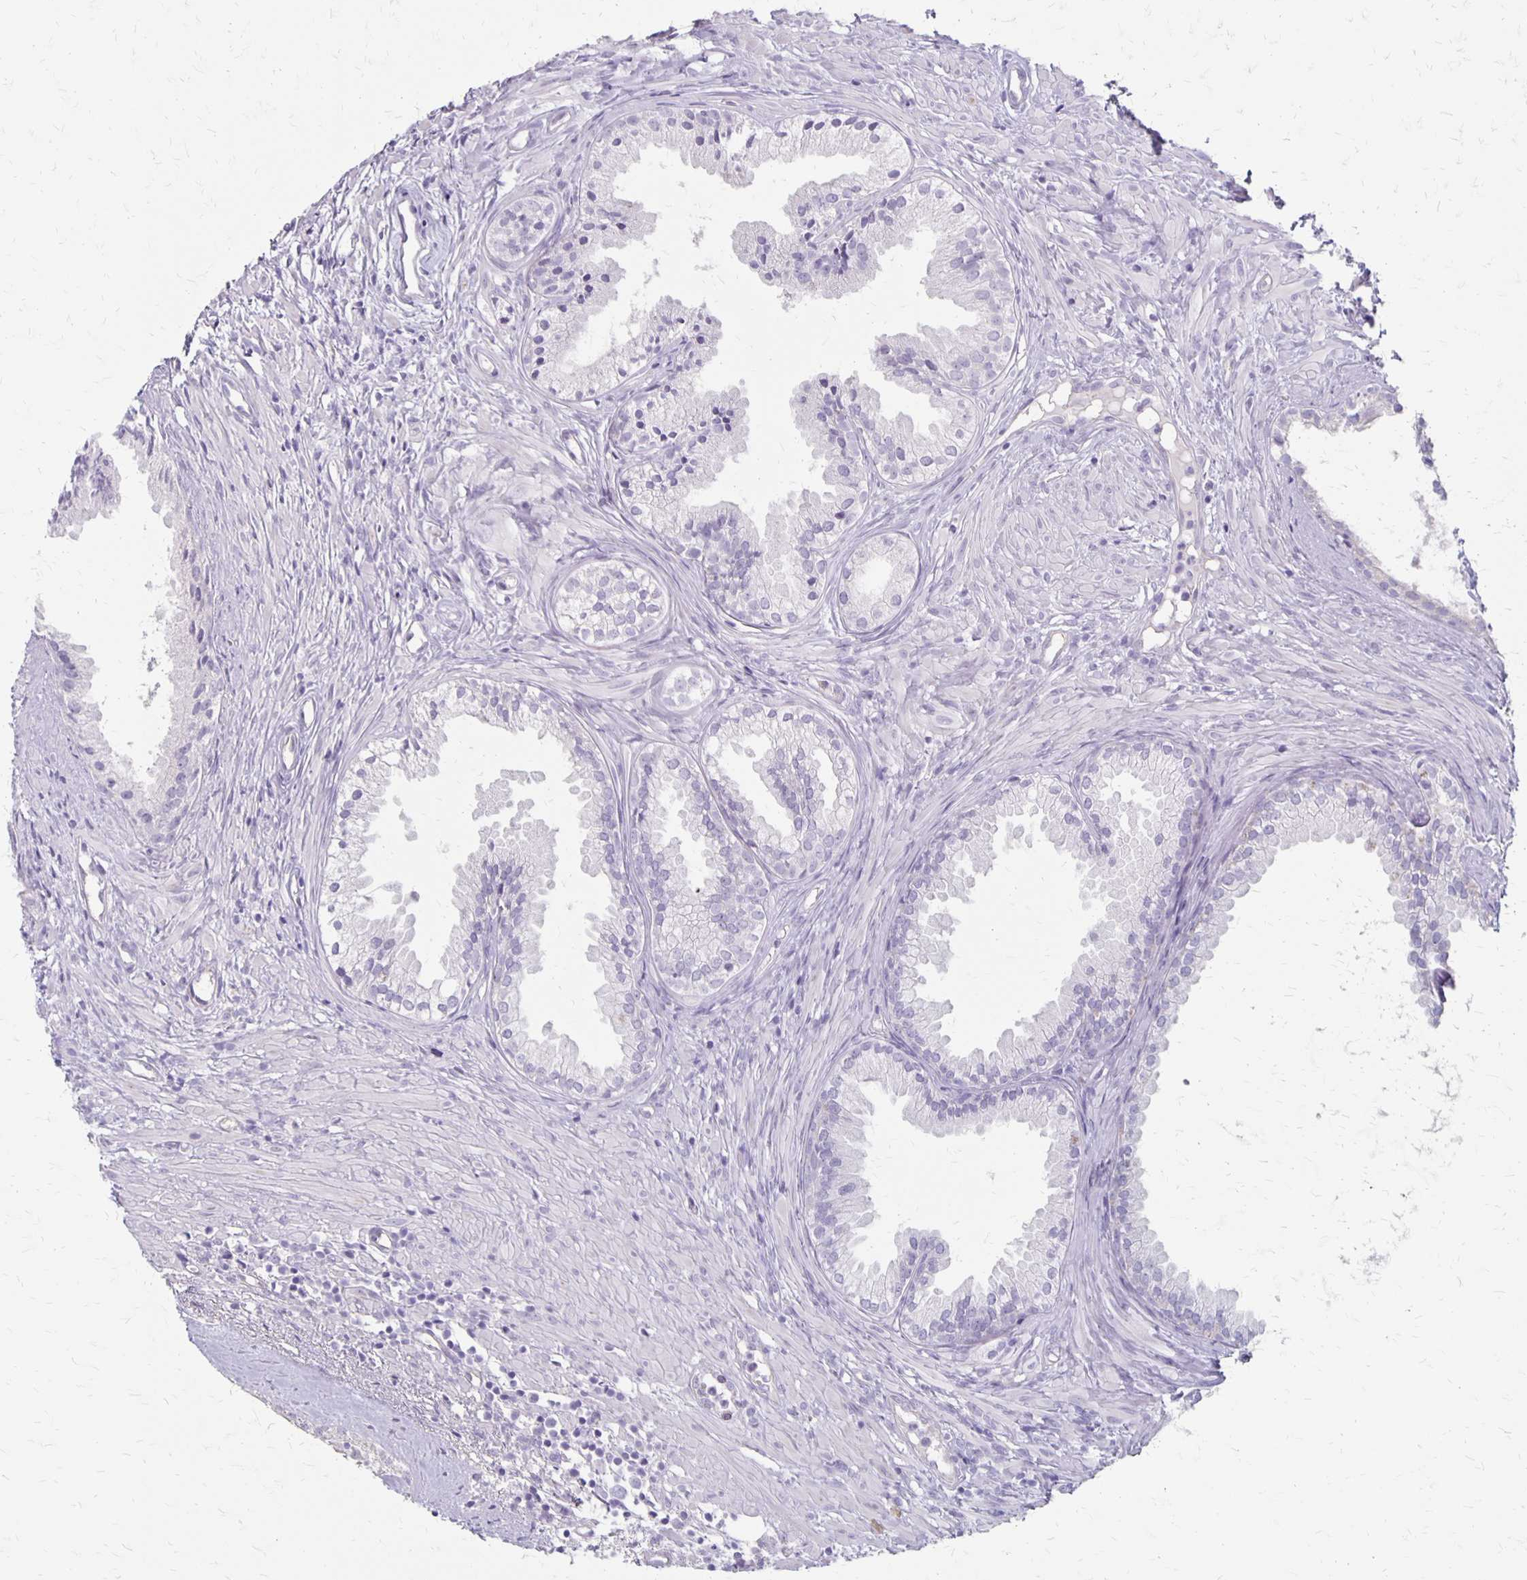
{"staining": {"intensity": "negative", "quantity": "none", "location": "none"}, "tissue": "prostate cancer", "cell_type": "Tumor cells", "image_type": "cancer", "snomed": [{"axis": "morphology", "description": "Adenocarcinoma, High grade"}, {"axis": "topography", "description": "Prostate"}], "caption": "Prostate adenocarcinoma (high-grade) was stained to show a protein in brown. There is no significant staining in tumor cells. Nuclei are stained in blue.", "gene": "HOMER1", "patient": {"sex": "male", "age": 83}}